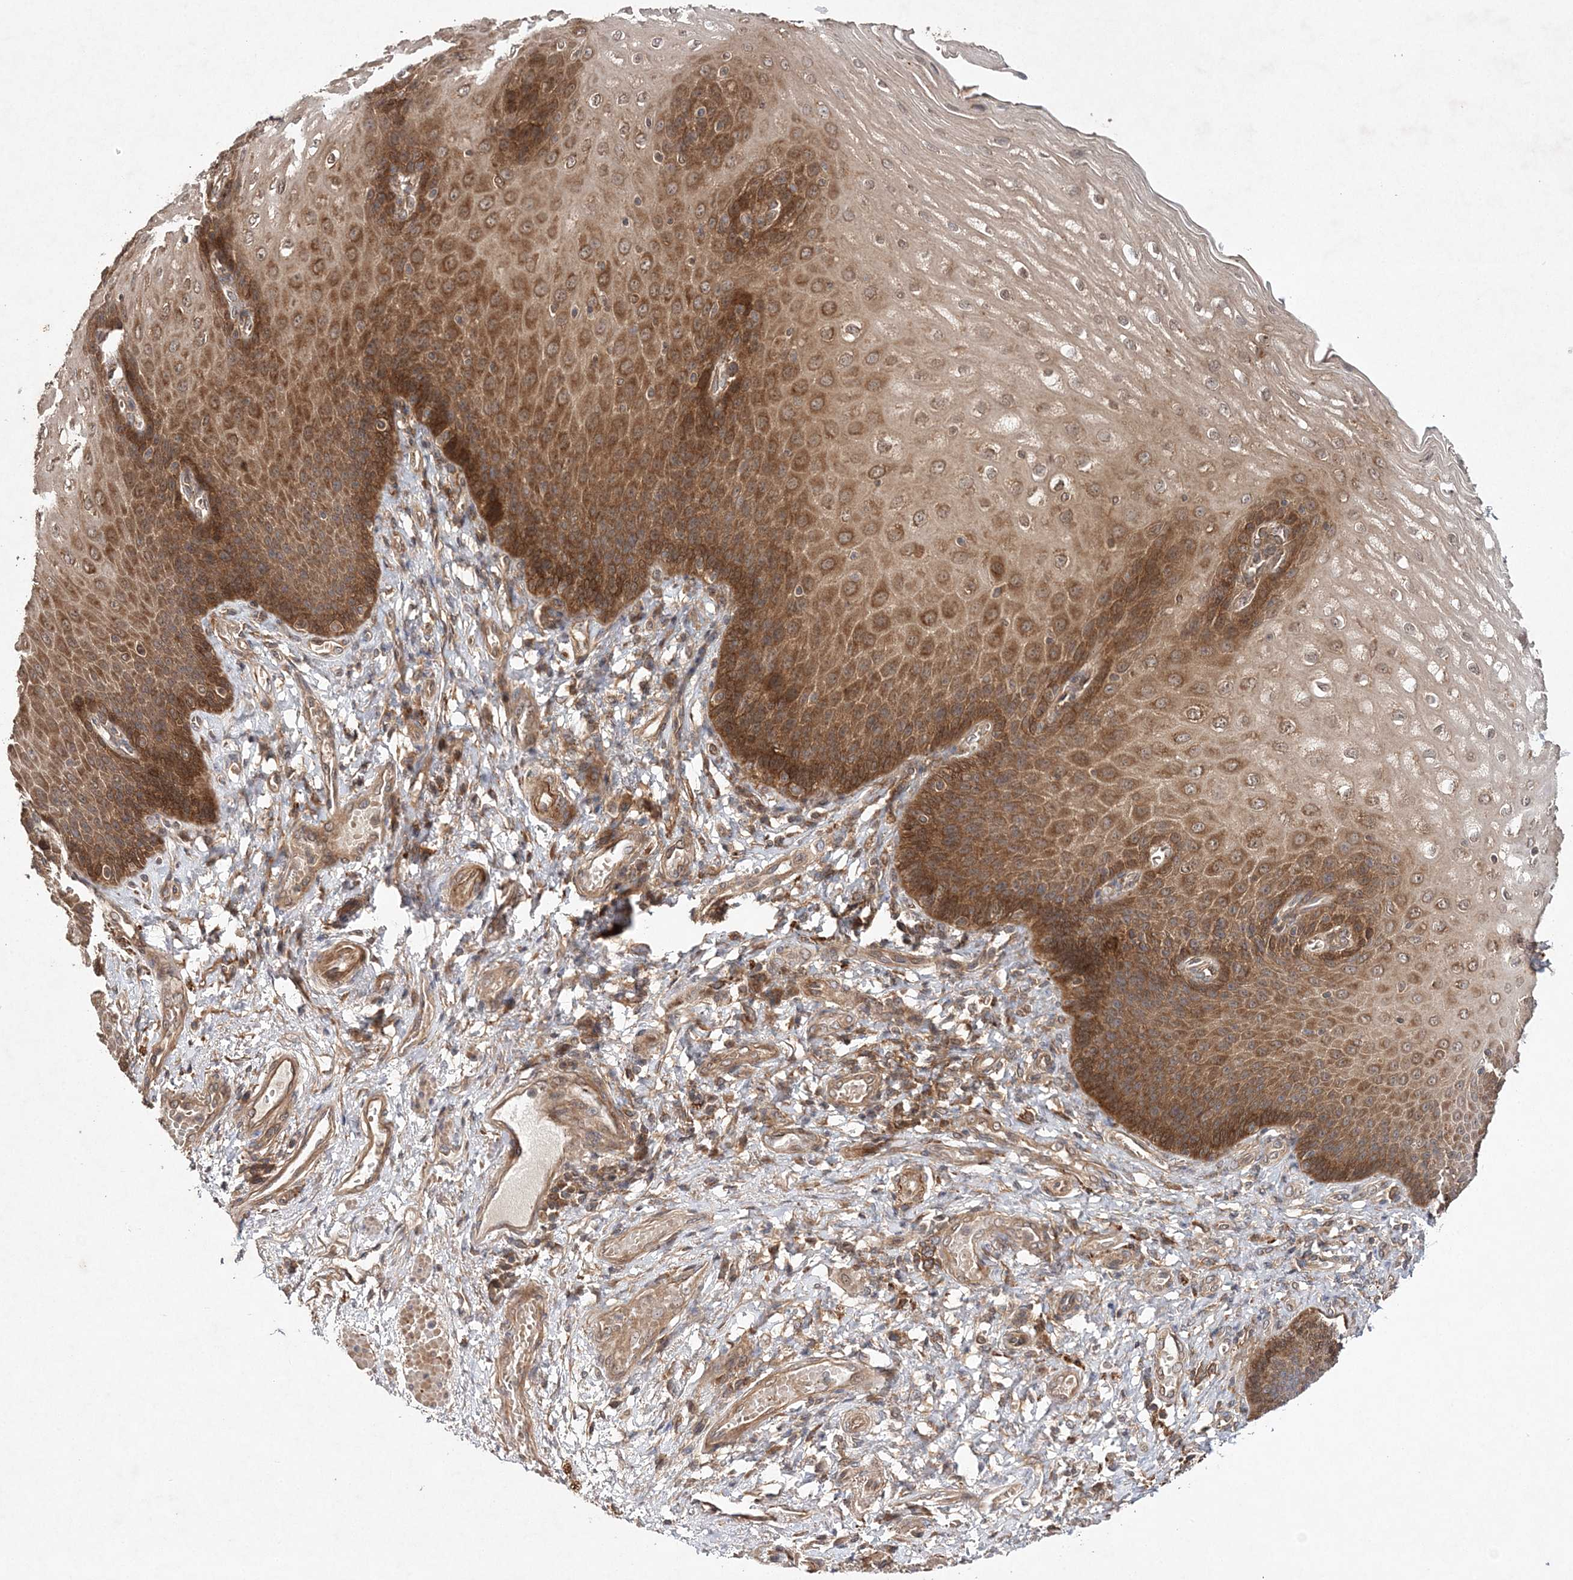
{"staining": {"intensity": "strong", "quantity": "25%-75%", "location": "cytoplasmic/membranous,nuclear"}, "tissue": "esophagus", "cell_type": "Squamous epithelial cells", "image_type": "normal", "snomed": [{"axis": "morphology", "description": "Normal tissue, NOS"}, {"axis": "topography", "description": "Esophagus"}], "caption": "High-power microscopy captured an IHC micrograph of unremarkable esophagus, revealing strong cytoplasmic/membranous,nuclear staining in approximately 25%-75% of squamous epithelial cells.", "gene": "TMEM9B", "patient": {"sex": "male", "age": 54}}